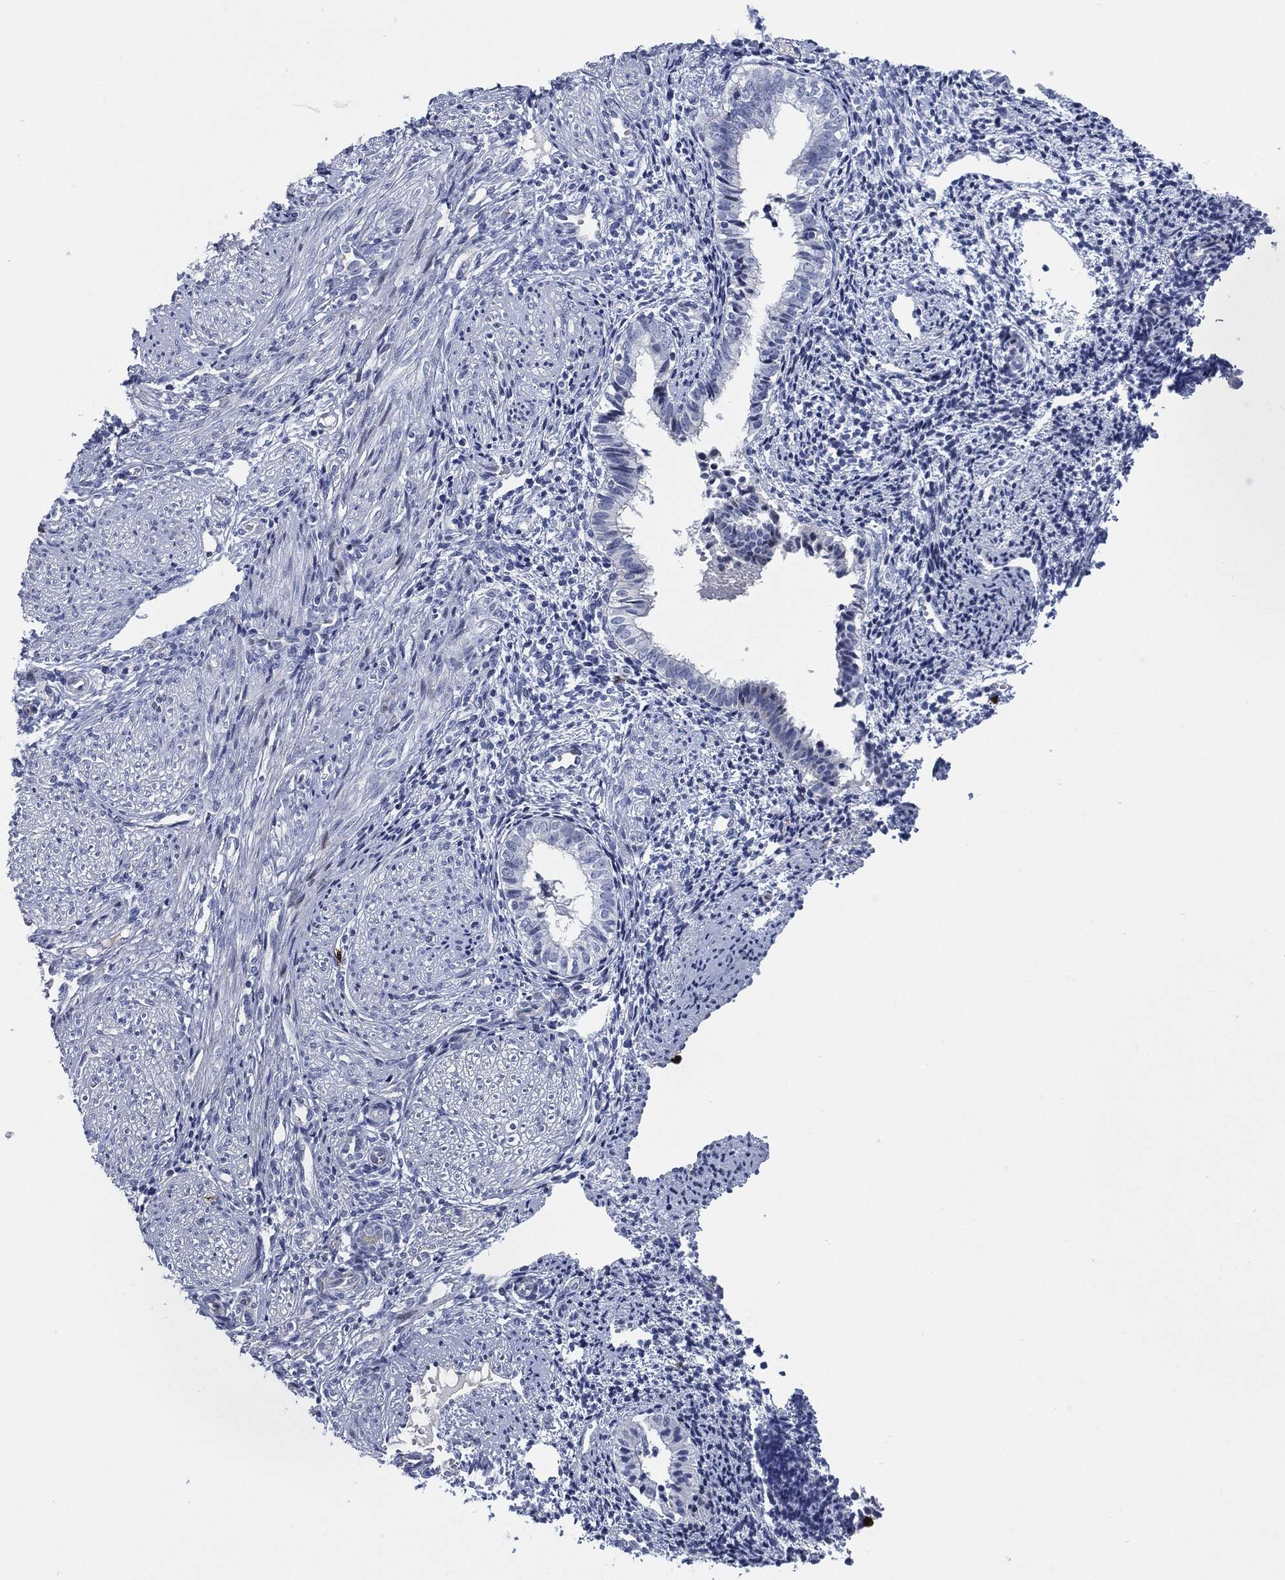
{"staining": {"intensity": "negative", "quantity": "none", "location": "none"}, "tissue": "endometrium", "cell_type": "Cells in endometrial stroma", "image_type": "normal", "snomed": [{"axis": "morphology", "description": "Normal tissue, NOS"}, {"axis": "topography", "description": "Endometrium"}], "caption": "This is an immunohistochemistry micrograph of unremarkable human endometrium. There is no expression in cells in endometrial stroma.", "gene": "MPO", "patient": {"sex": "female", "age": 47}}